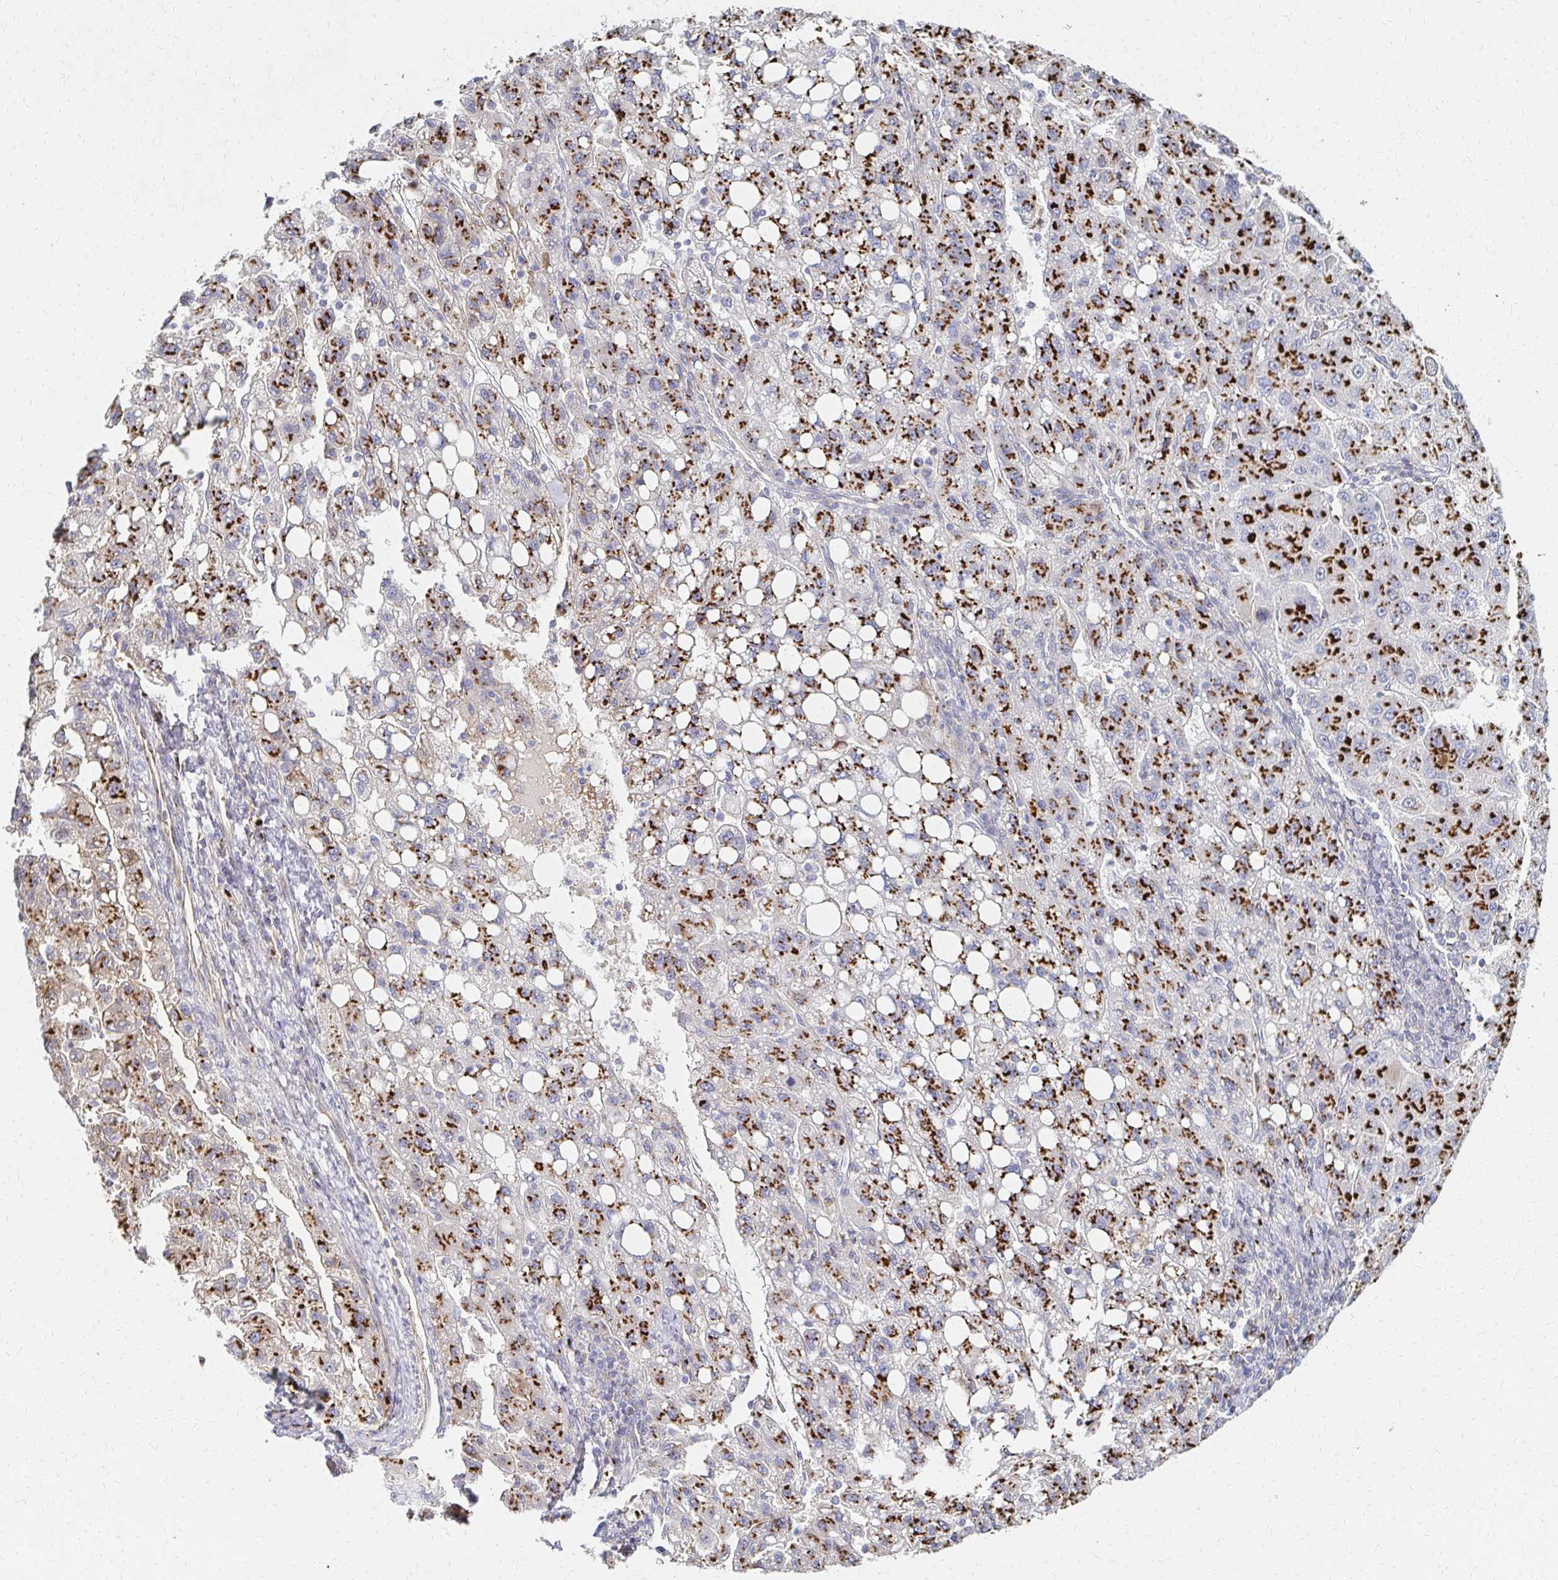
{"staining": {"intensity": "strong", "quantity": ">75%", "location": "cytoplasmic/membranous"}, "tissue": "liver cancer", "cell_type": "Tumor cells", "image_type": "cancer", "snomed": [{"axis": "morphology", "description": "Carcinoma, Hepatocellular, NOS"}, {"axis": "topography", "description": "Liver"}], "caption": "This histopathology image displays liver cancer stained with immunohistochemistry to label a protein in brown. The cytoplasmic/membranous of tumor cells show strong positivity for the protein. Nuclei are counter-stained blue.", "gene": "MAN1A1", "patient": {"sex": "female", "age": 82}}